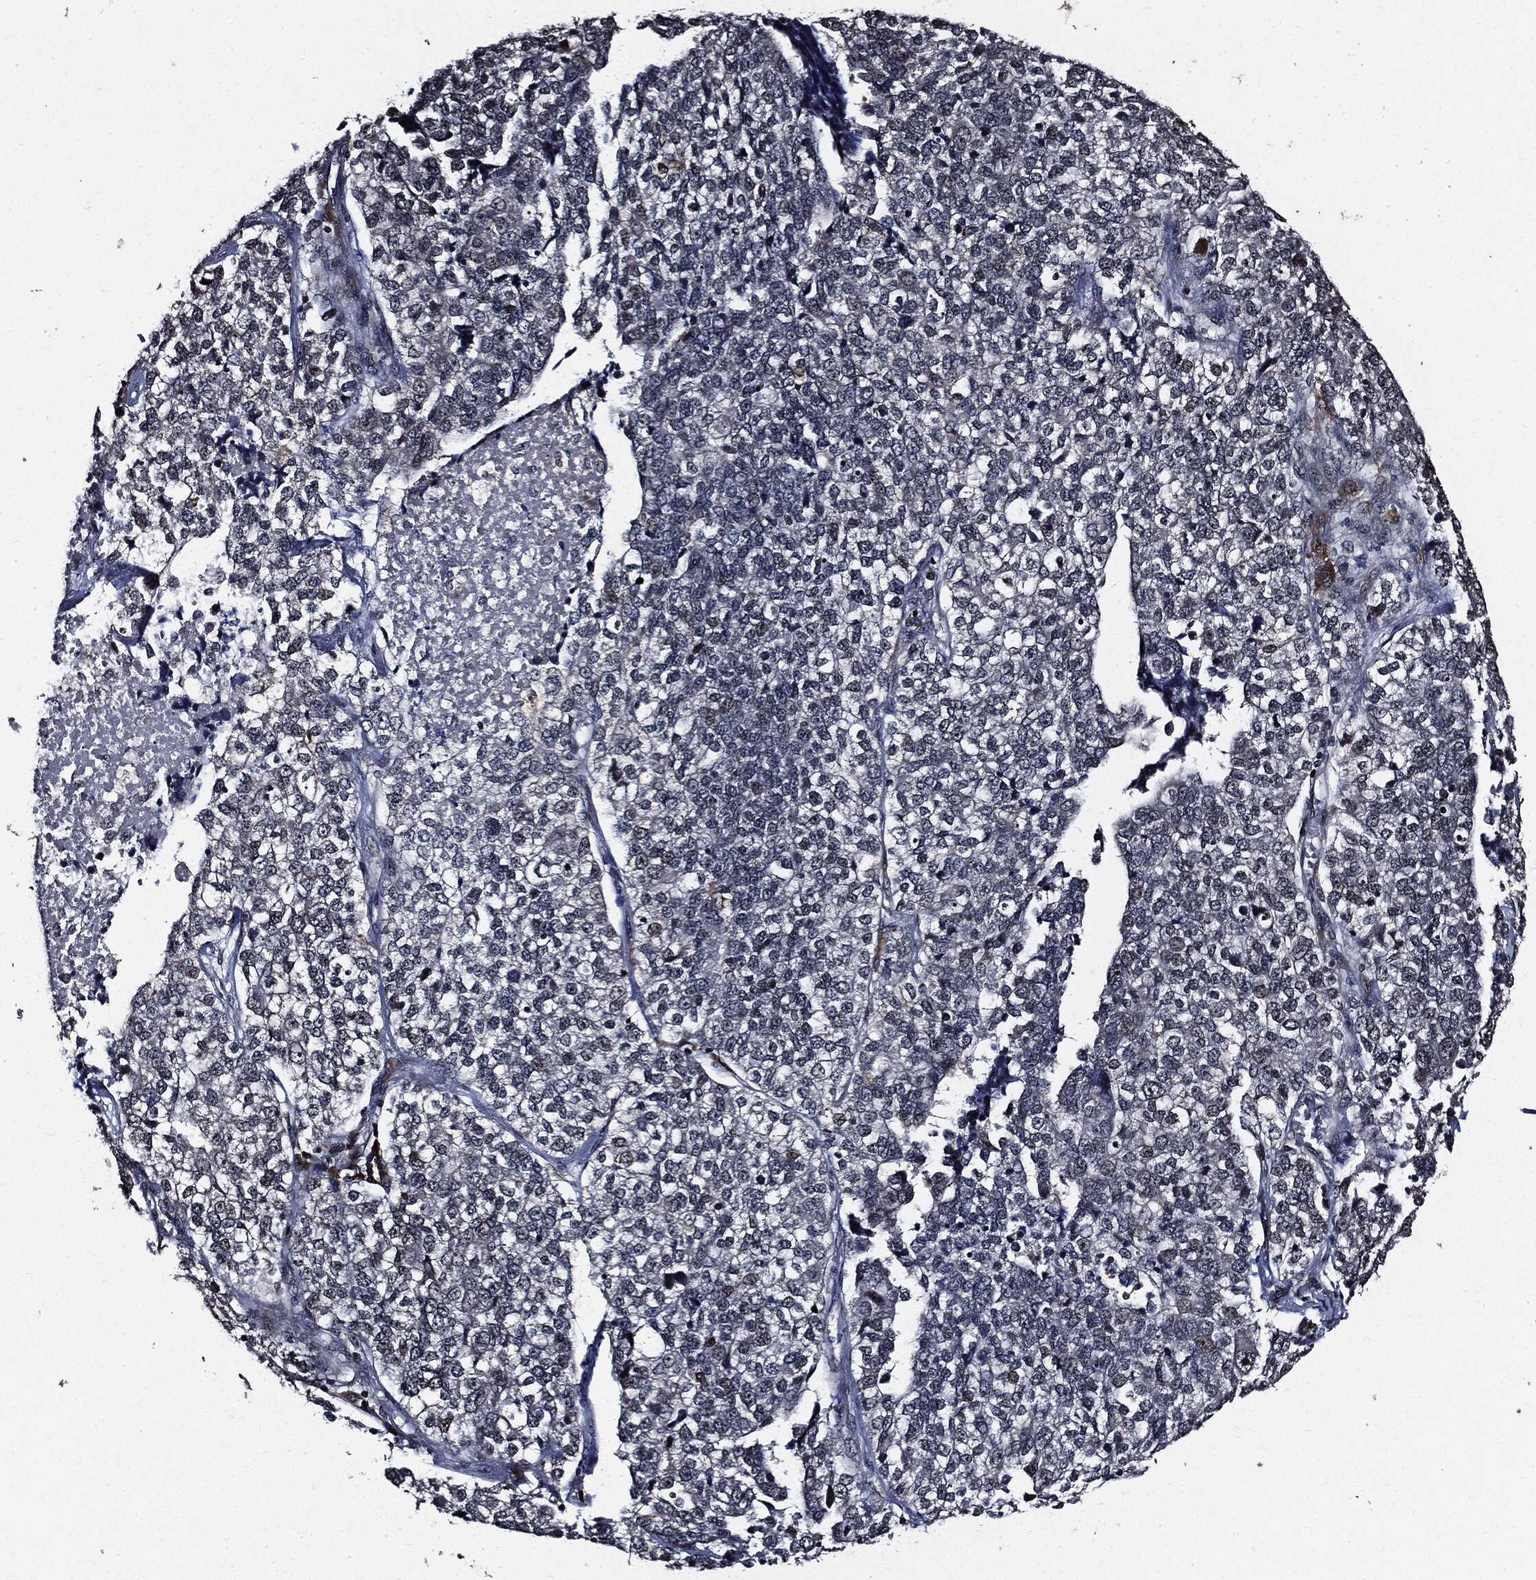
{"staining": {"intensity": "negative", "quantity": "none", "location": "none"}, "tissue": "lung cancer", "cell_type": "Tumor cells", "image_type": "cancer", "snomed": [{"axis": "morphology", "description": "Adenocarcinoma, NOS"}, {"axis": "topography", "description": "Lung"}], "caption": "Immunohistochemistry image of neoplastic tissue: lung adenocarcinoma stained with DAB demonstrates no significant protein expression in tumor cells.", "gene": "SUGT1", "patient": {"sex": "male", "age": 49}}